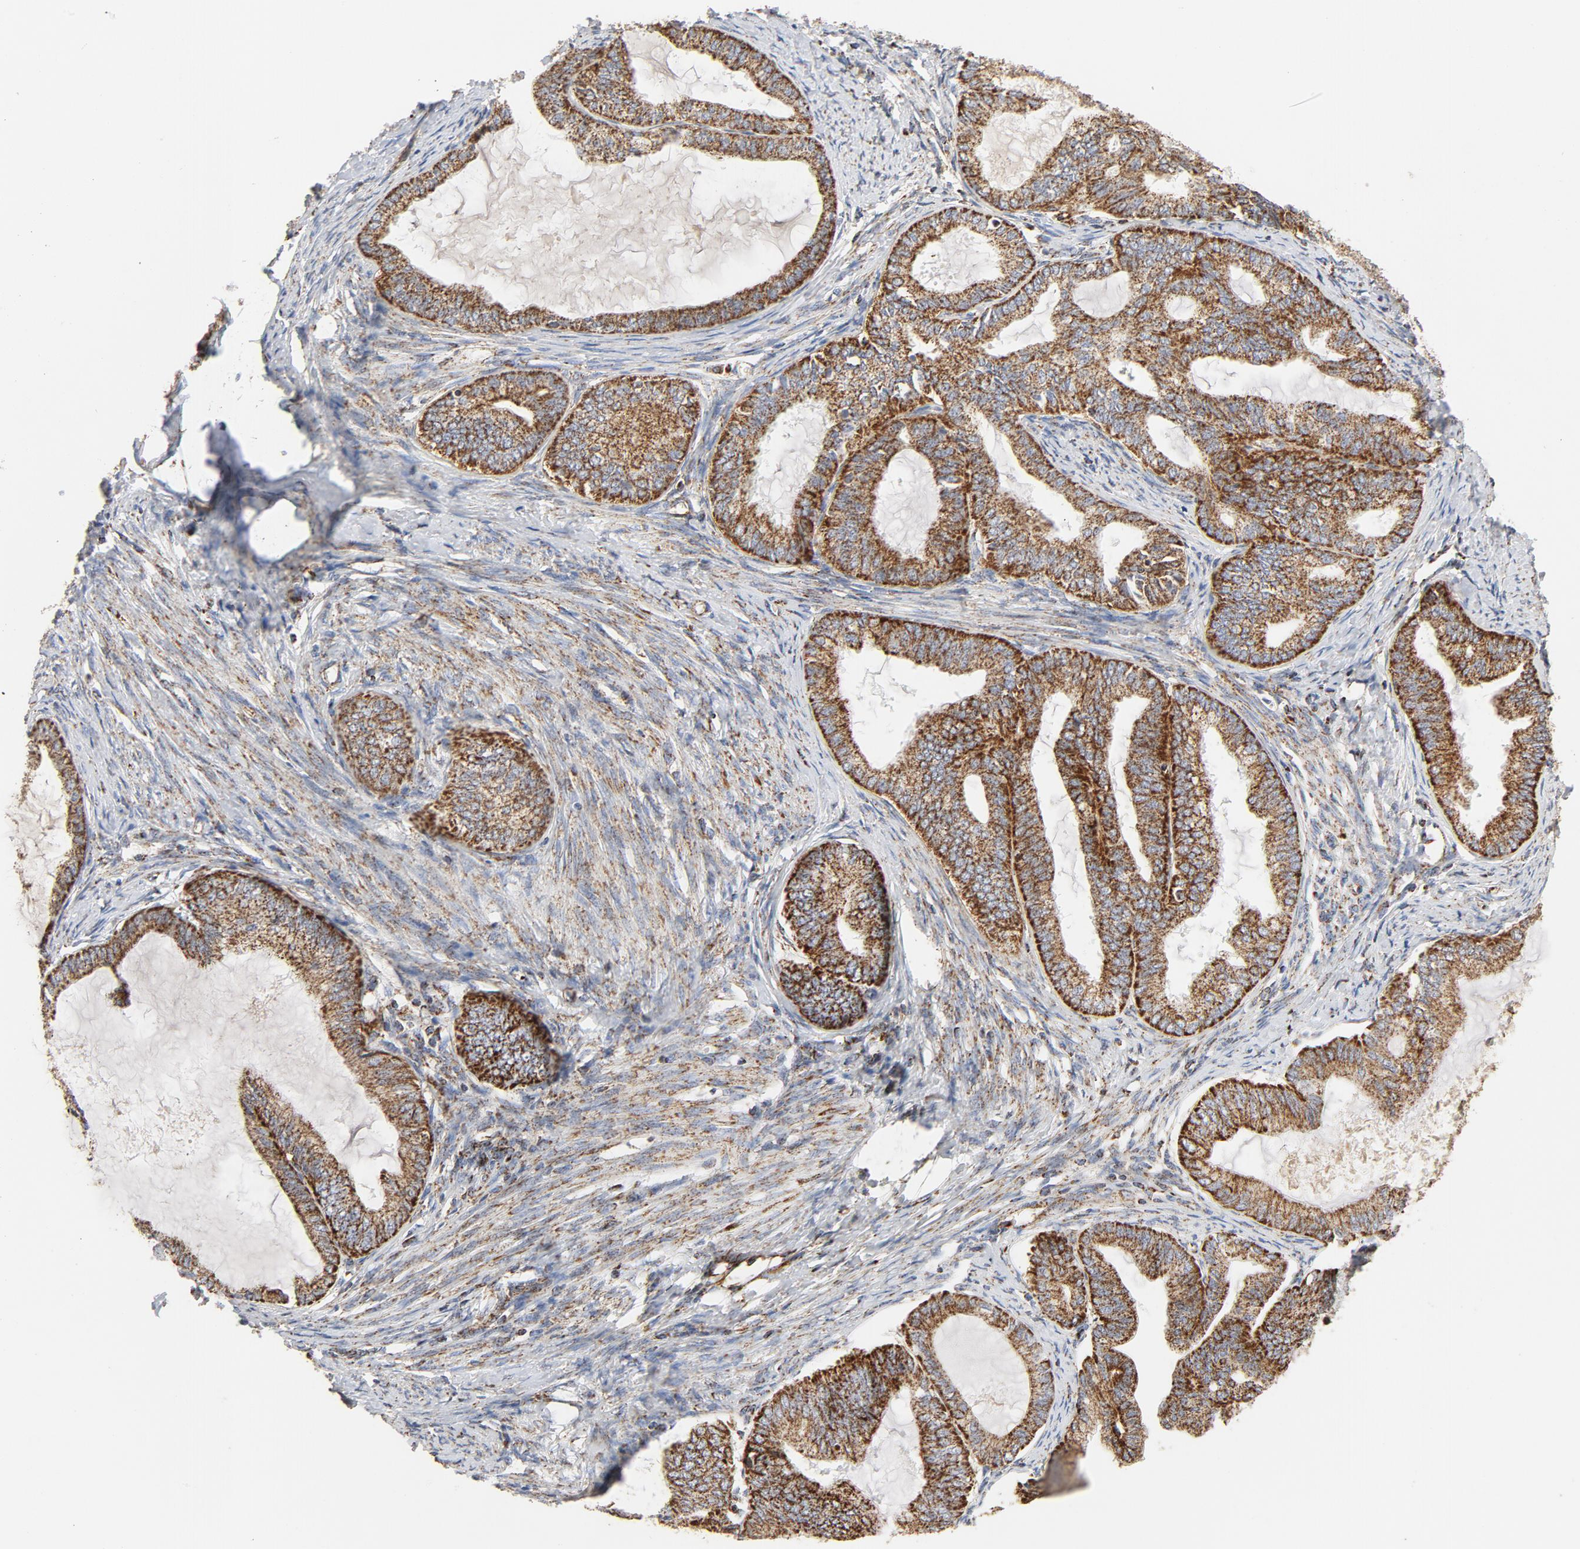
{"staining": {"intensity": "strong", "quantity": ">75%", "location": "cytoplasmic/membranous"}, "tissue": "endometrial cancer", "cell_type": "Tumor cells", "image_type": "cancer", "snomed": [{"axis": "morphology", "description": "Adenocarcinoma, NOS"}, {"axis": "topography", "description": "Endometrium"}], "caption": "A brown stain shows strong cytoplasmic/membranous positivity of a protein in endometrial cancer (adenocarcinoma) tumor cells.", "gene": "PCNX4", "patient": {"sex": "female", "age": 86}}